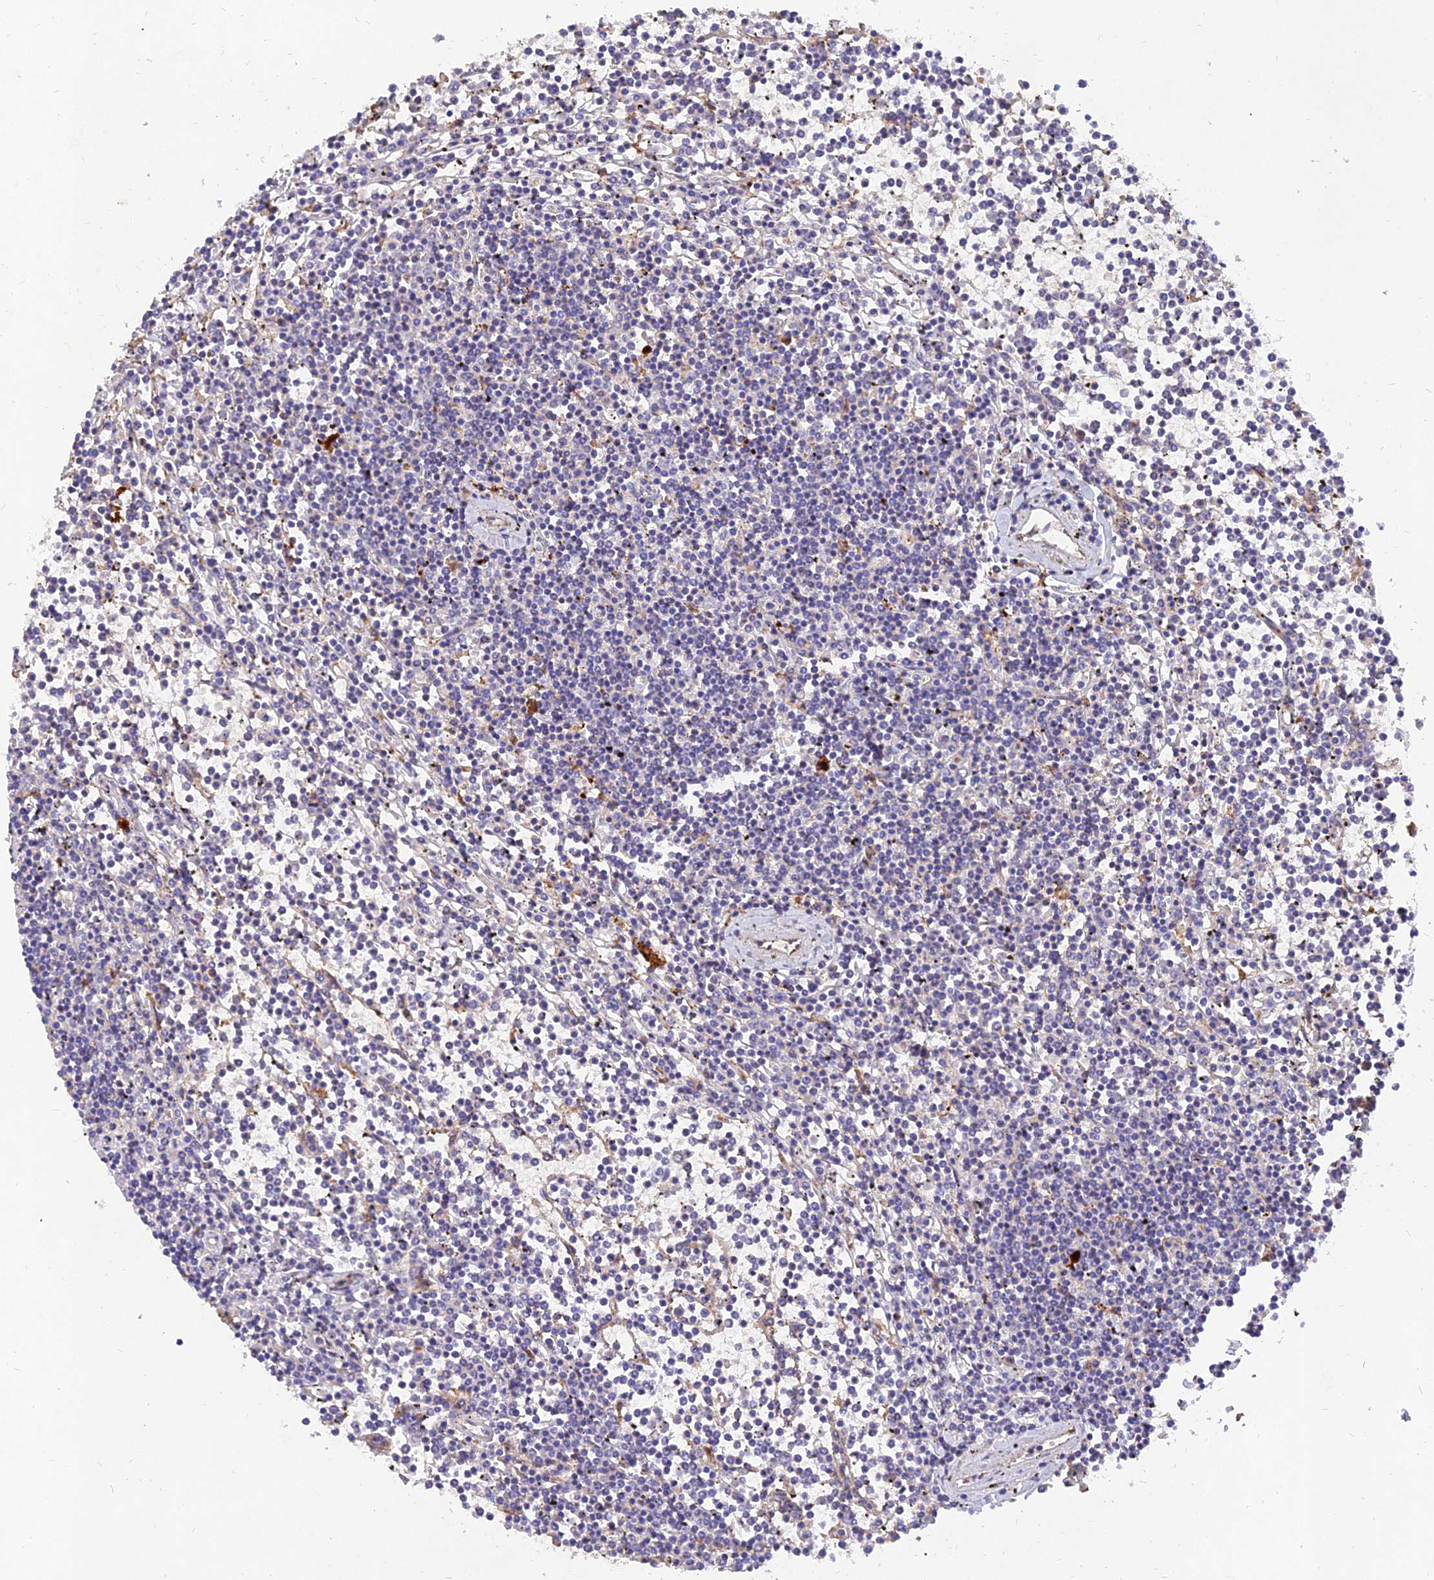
{"staining": {"intensity": "negative", "quantity": "none", "location": "none"}, "tissue": "lymphoma", "cell_type": "Tumor cells", "image_type": "cancer", "snomed": [{"axis": "morphology", "description": "Malignant lymphoma, non-Hodgkin's type, Low grade"}, {"axis": "topography", "description": "Spleen"}], "caption": "Lymphoma stained for a protein using IHC displays no positivity tumor cells.", "gene": "MROH1", "patient": {"sex": "female", "age": 19}}